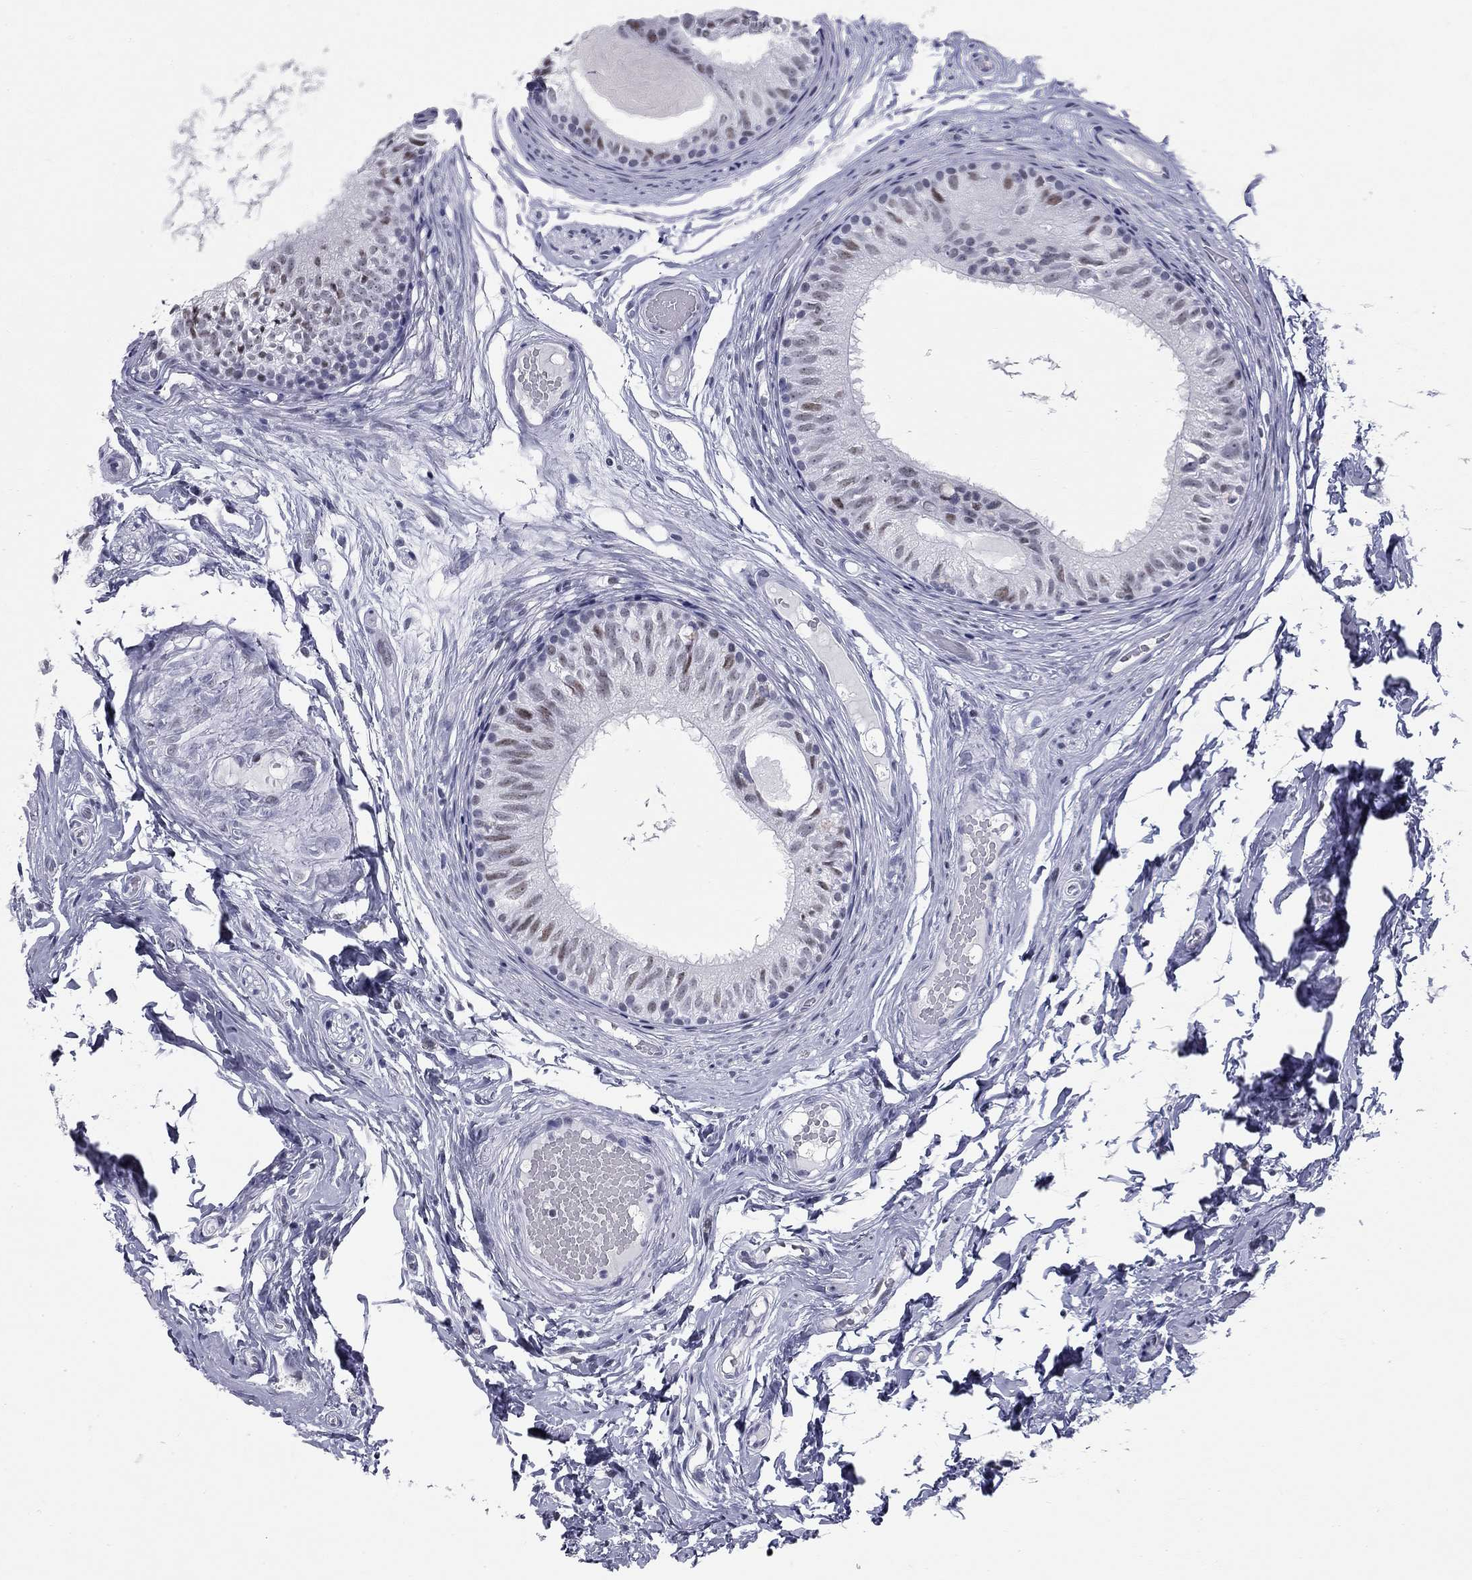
{"staining": {"intensity": "strong", "quantity": "<25%", "location": "nuclear"}, "tissue": "epididymis", "cell_type": "Glandular cells", "image_type": "normal", "snomed": [{"axis": "morphology", "description": "Normal tissue, NOS"}, {"axis": "topography", "description": "Epididymis"}], "caption": "Approximately <25% of glandular cells in benign epididymis reveal strong nuclear protein positivity as visualized by brown immunohistochemical staining.", "gene": "ASF1B", "patient": {"sex": "male", "age": 29}}